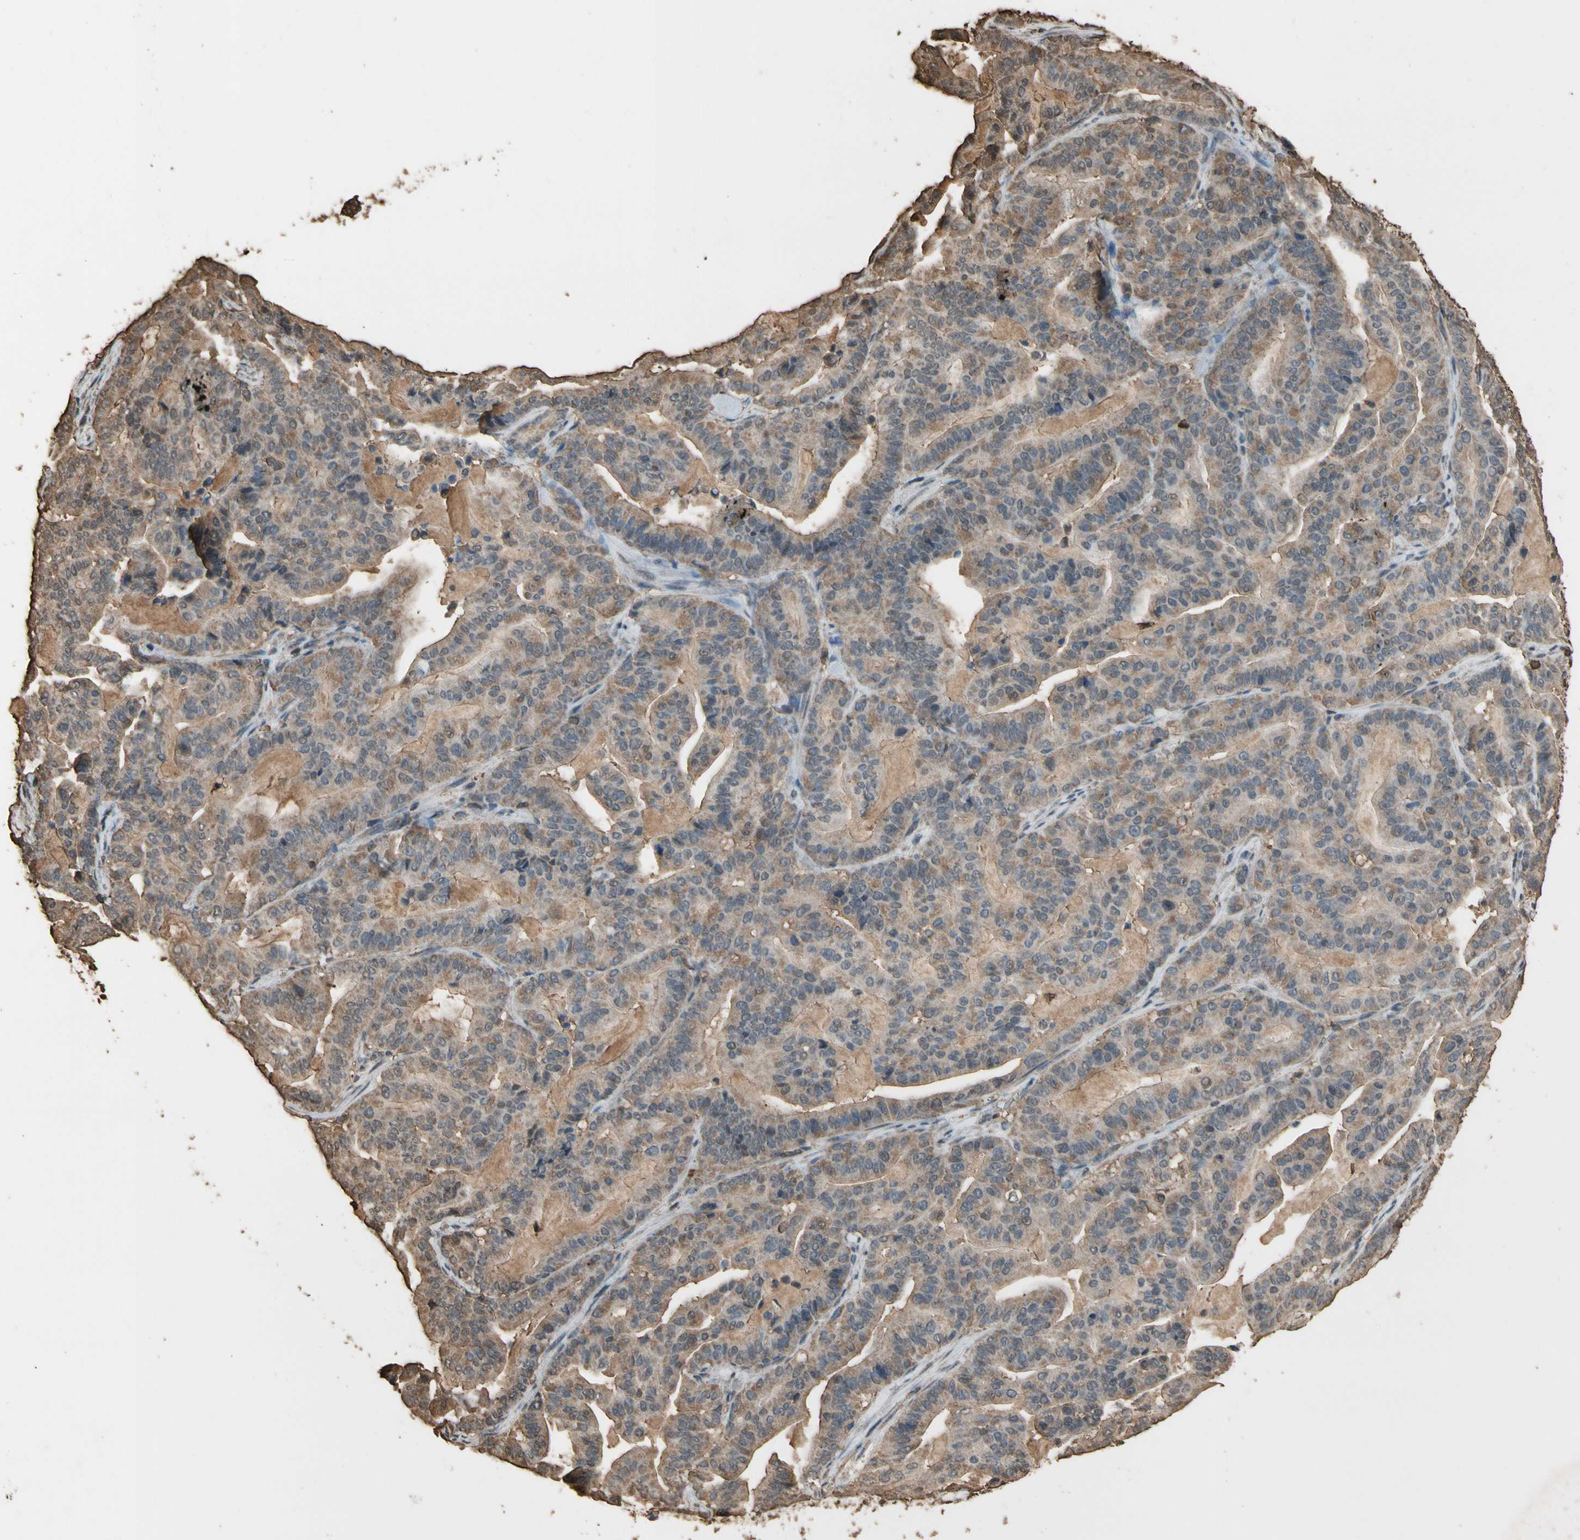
{"staining": {"intensity": "moderate", "quantity": ">75%", "location": "cytoplasmic/membranous"}, "tissue": "pancreatic cancer", "cell_type": "Tumor cells", "image_type": "cancer", "snomed": [{"axis": "morphology", "description": "Adenocarcinoma, NOS"}, {"axis": "topography", "description": "Pancreas"}], "caption": "Adenocarcinoma (pancreatic) stained for a protein (brown) exhibits moderate cytoplasmic/membranous positive expression in approximately >75% of tumor cells.", "gene": "TNFSF13B", "patient": {"sex": "male", "age": 63}}